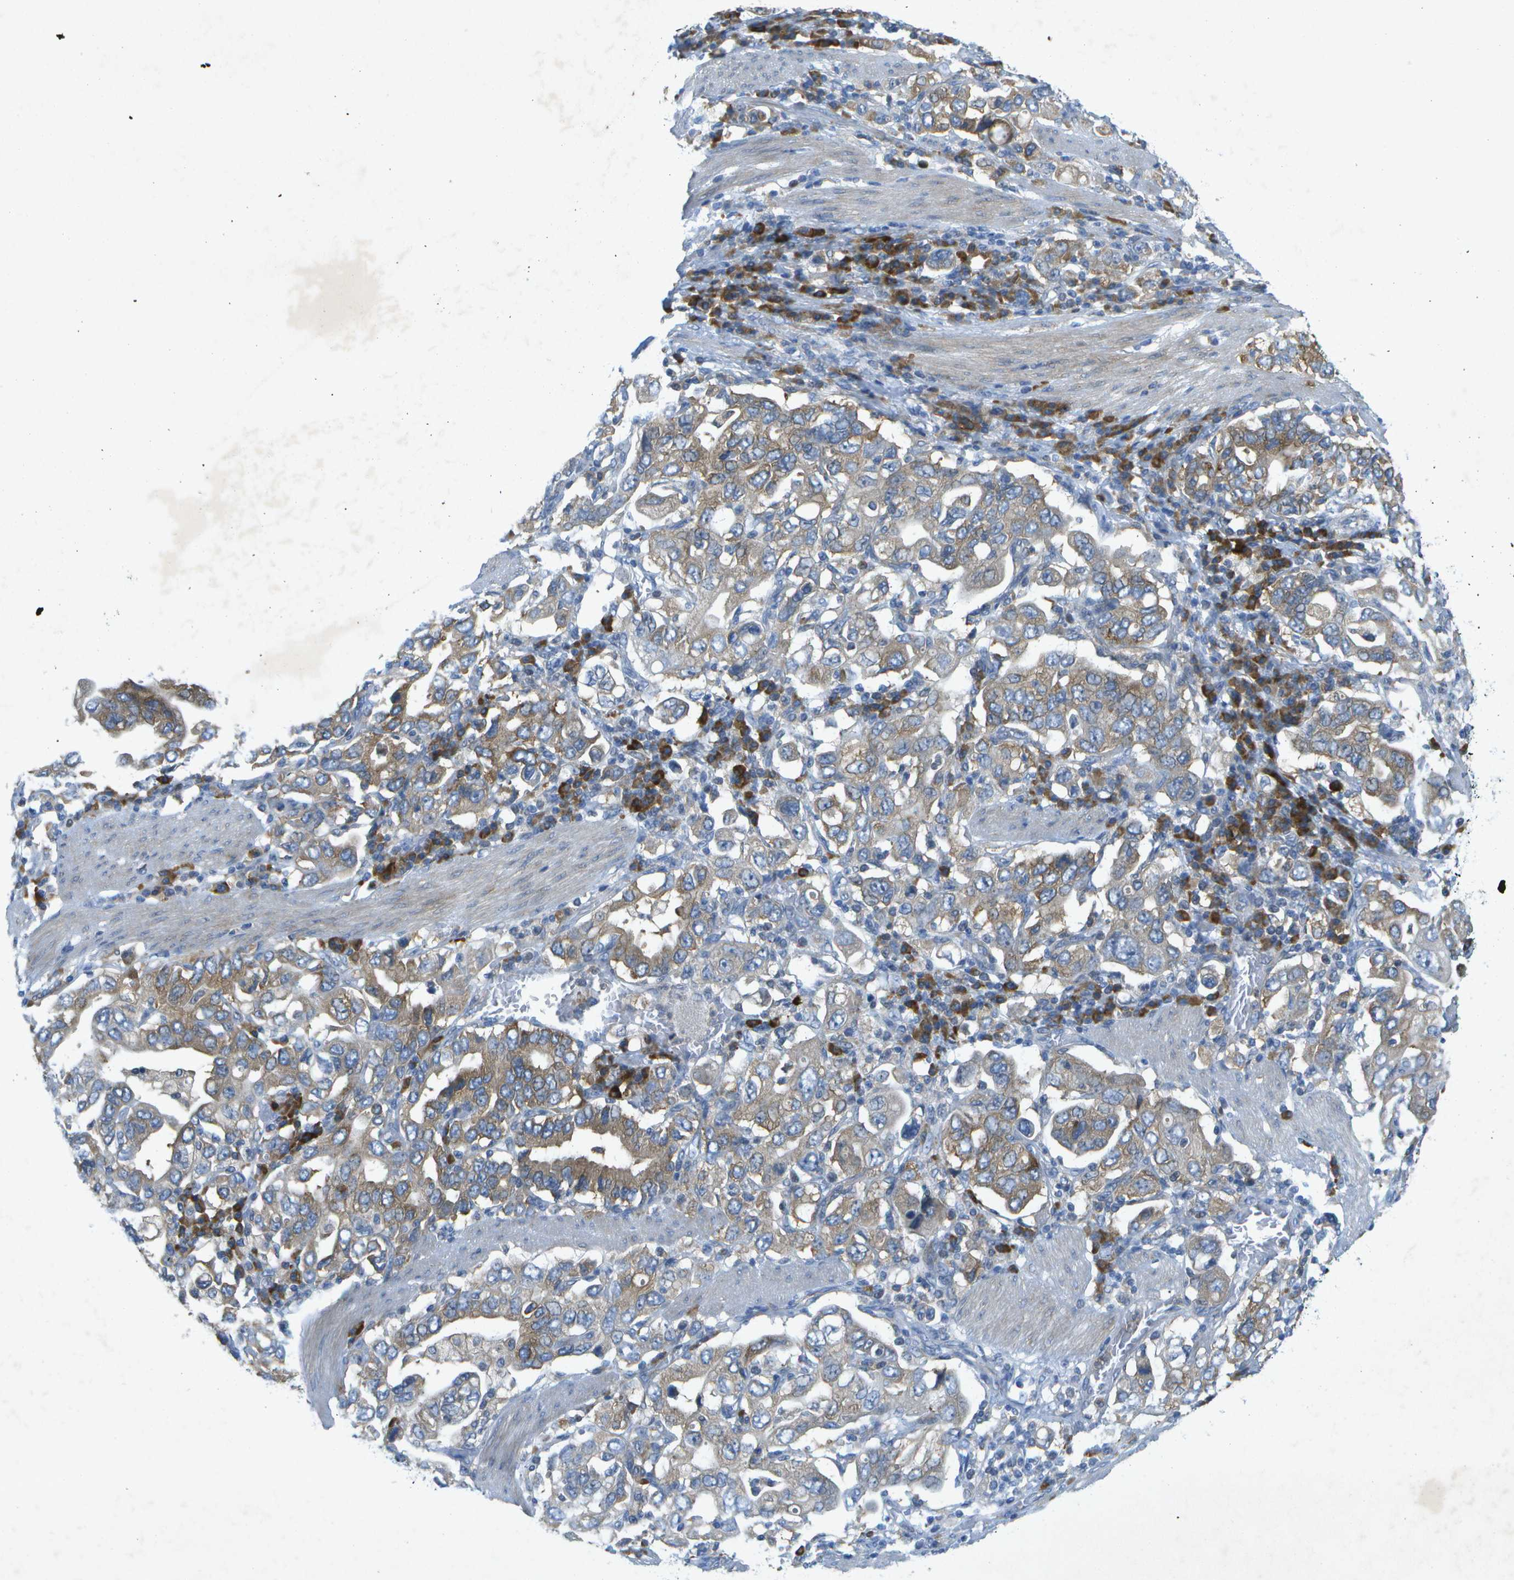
{"staining": {"intensity": "weak", "quantity": ">75%", "location": "cytoplasmic/membranous"}, "tissue": "stomach cancer", "cell_type": "Tumor cells", "image_type": "cancer", "snomed": [{"axis": "morphology", "description": "Adenocarcinoma, NOS"}, {"axis": "topography", "description": "Stomach, upper"}], "caption": "Adenocarcinoma (stomach) stained with a protein marker demonstrates weak staining in tumor cells.", "gene": "WNK2", "patient": {"sex": "male", "age": 62}}